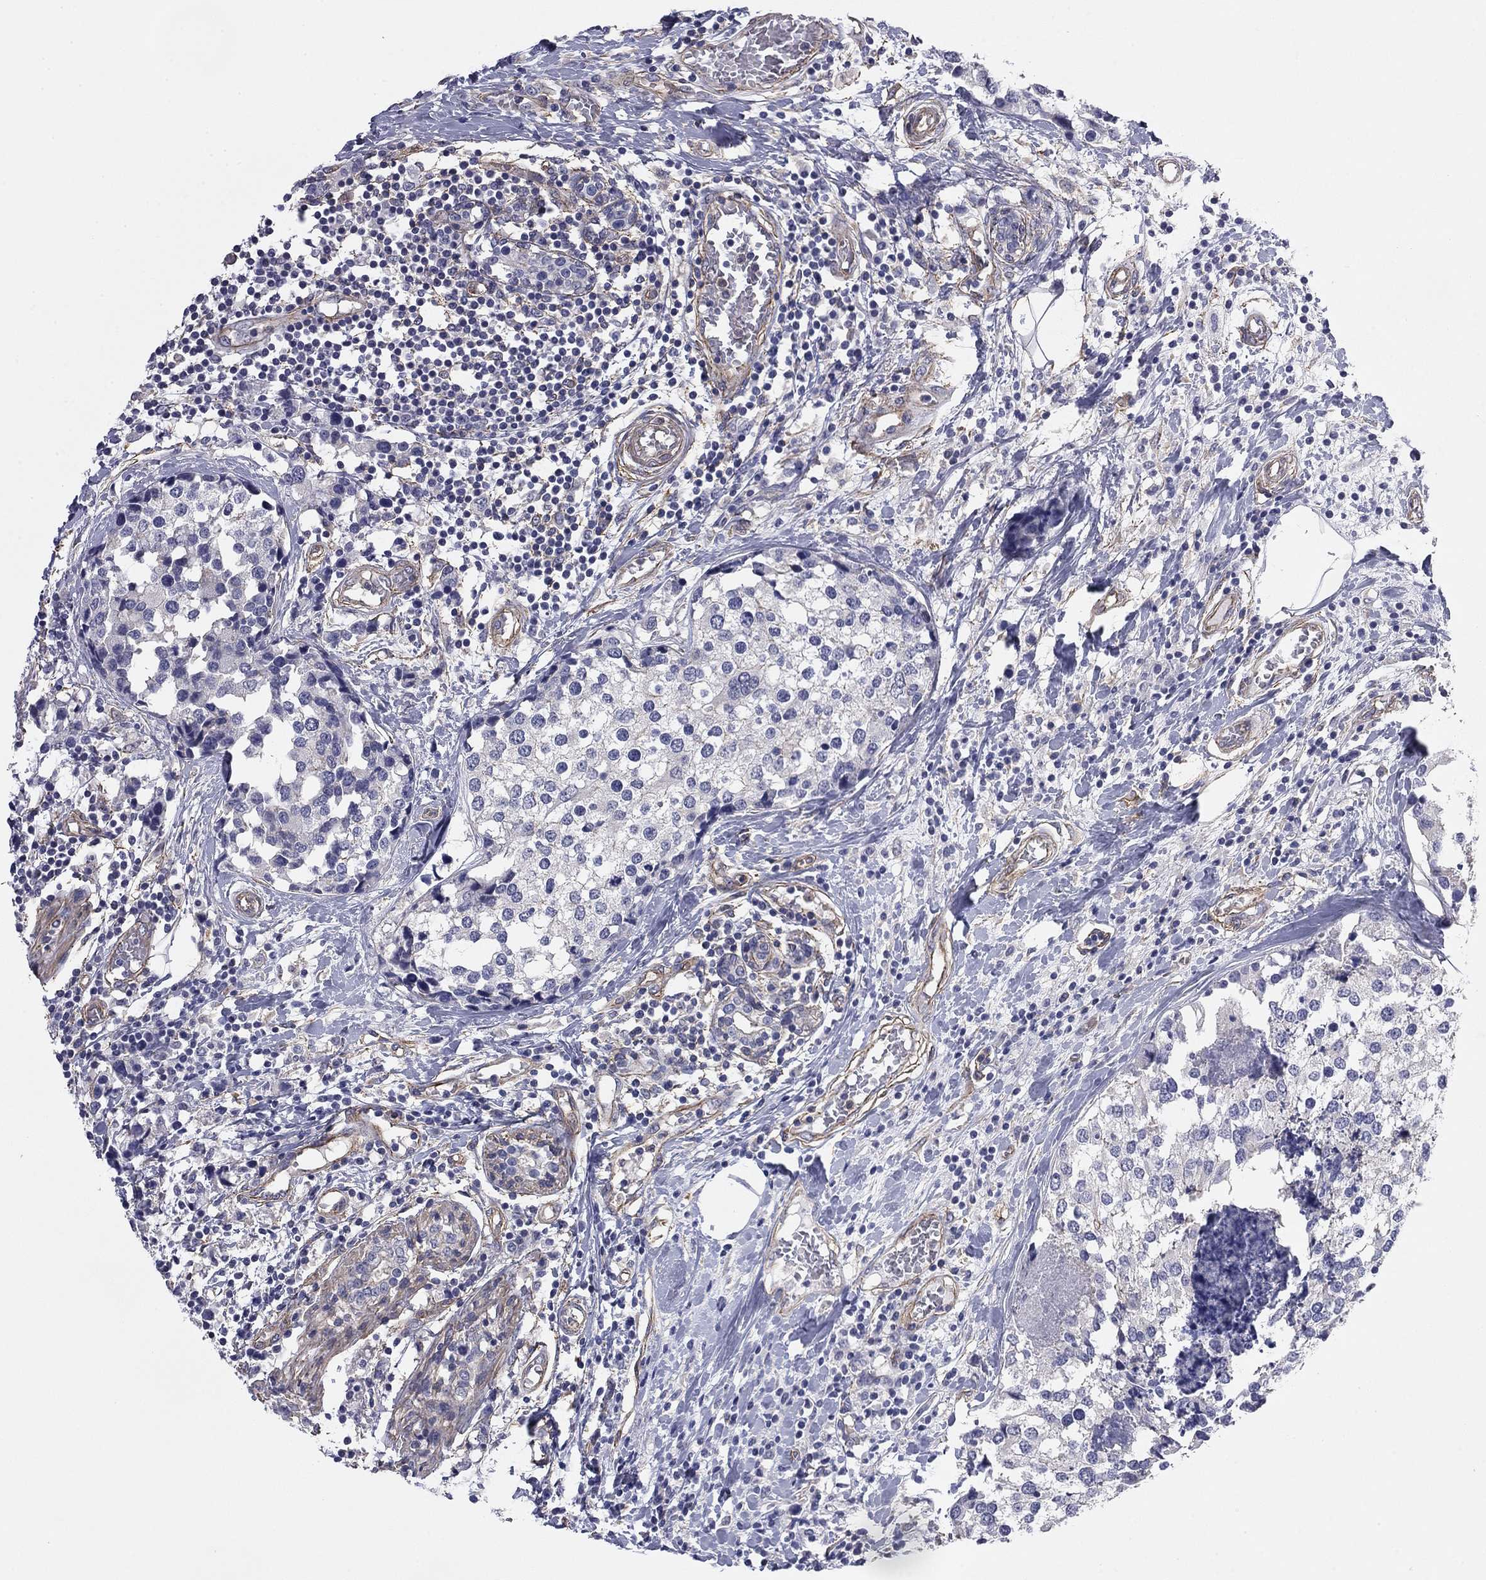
{"staining": {"intensity": "negative", "quantity": "none", "location": "none"}, "tissue": "breast cancer", "cell_type": "Tumor cells", "image_type": "cancer", "snomed": [{"axis": "morphology", "description": "Lobular carcinoma"}, {"axis": "topography", "description": "Breast"}], "caption": "Protein analysis of breast cancer shows no significant positivity in tumor cells.", "gene": "TCHH", "patient": {"sex": "female", "age": 59}}